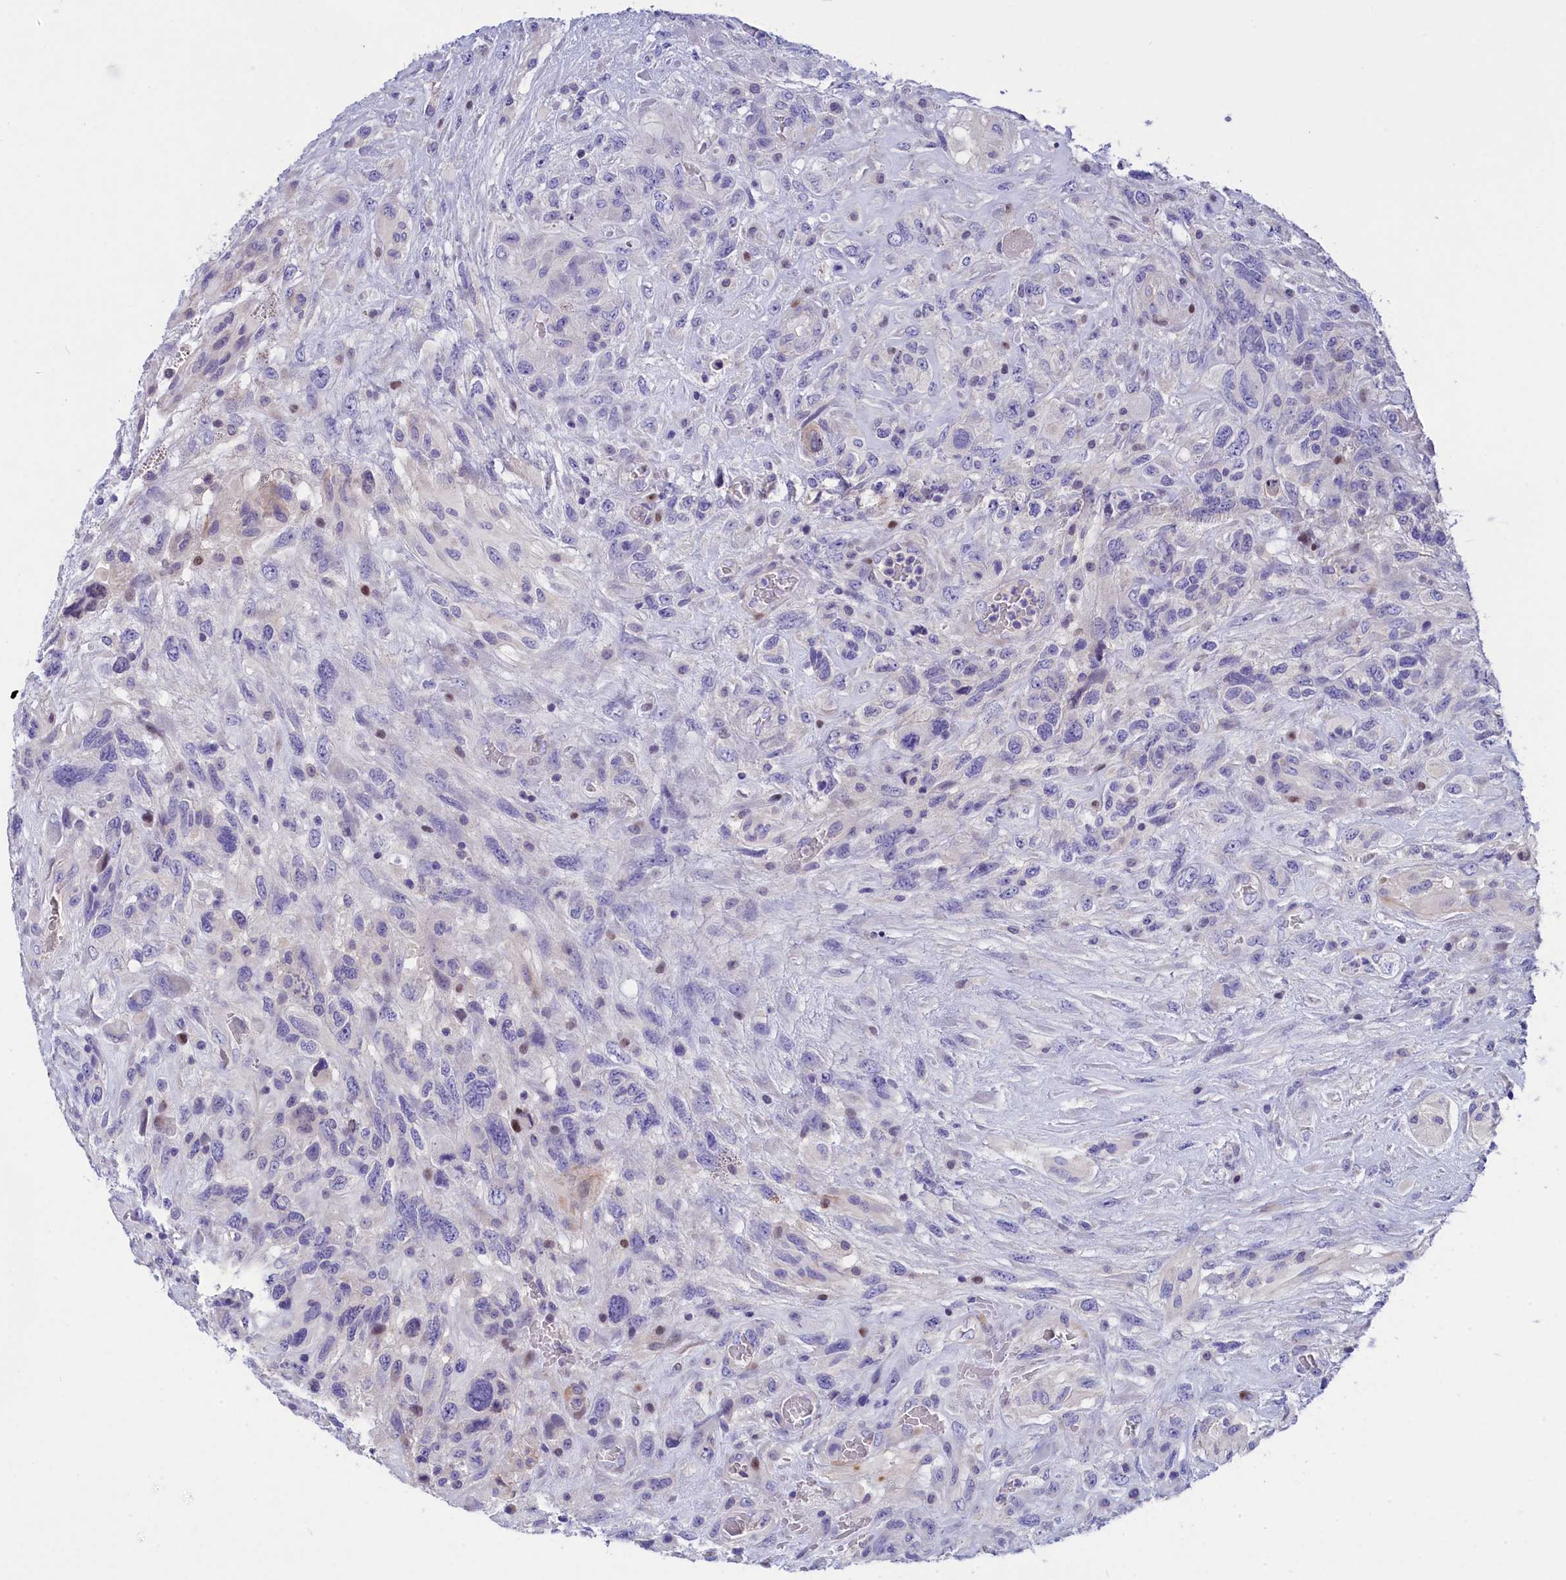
{"staining": {"intensity": "negative", "quantity": "none", "location": "none"}, "tissue": "glioma", "cell_type": "Tumor cells", "image_type": "cancer", "snomed": [{"axis": "morphology", "description": "Glioma, malignant, High grade"}, {"axis": "topography", "description": "Brain"}], "caption": "High magnification brightfield microscopy of malignant high-grade glioma stained with DAB (3,3'-diaminobenzidine) (brown) and counterstained with hematoxylin (blue): tumor cells show no significant positivity.", "gene": "NKPD1", "patient": {"sex": "male", "age": 61}}